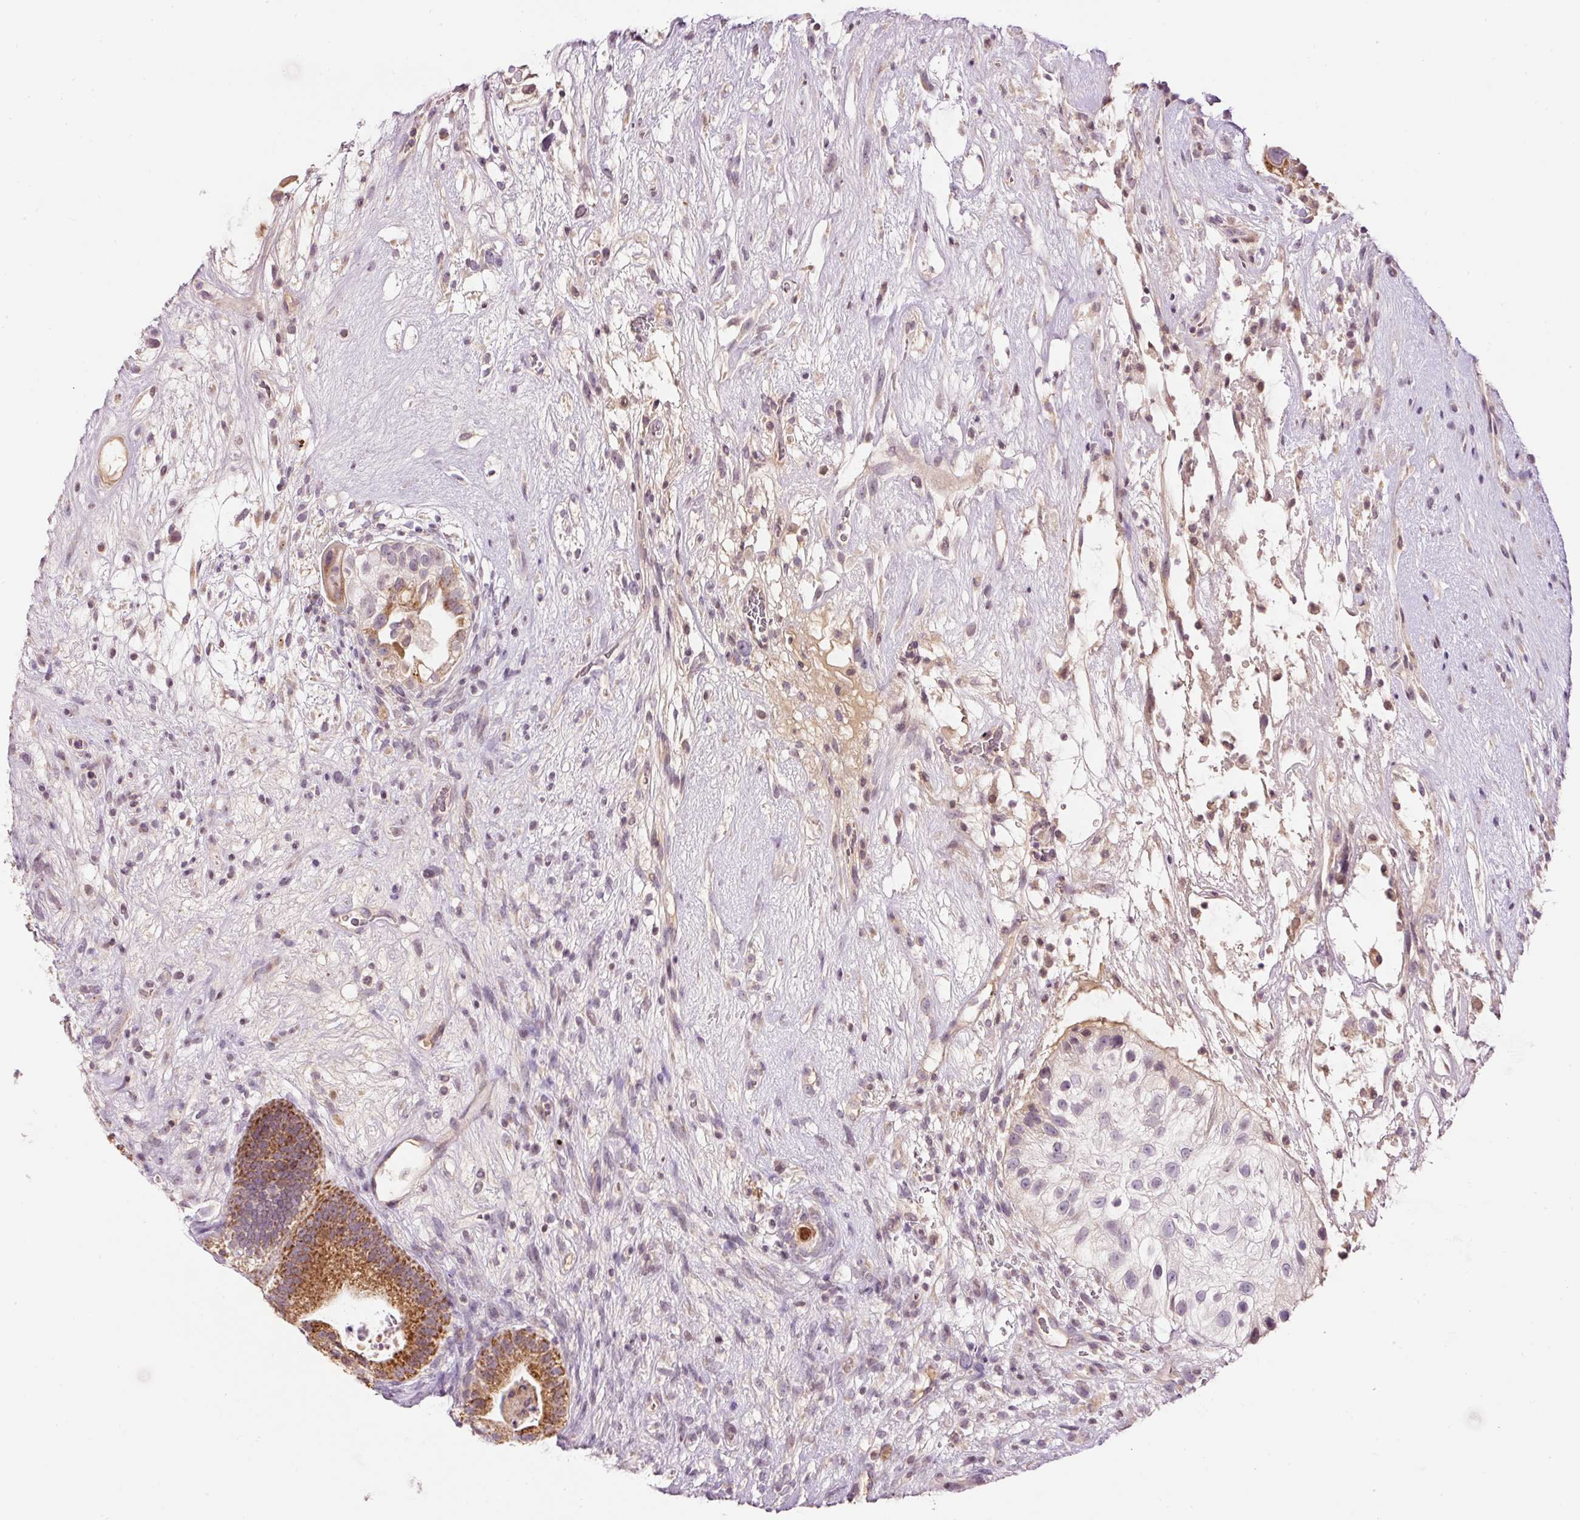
{"staining": {"intensity": "strong", "quantity": ">75%", "location": "cytoplasmic/membranous"}, "tissue": "testis cancer", "cell_type": "Tumor cells", "image_type": "cancer", "snomed": [{"axis": "morphology", "description": "Seminoma, NOS"}, {"axis": "morphology", "description": "Carcinoma, Embryonal, NOS"}, {"axis": "topography", "description": "Testis"}], "caption": "The photomicrograph demonstrates a brown stain indicating the presence of a protein in the cytoplasmic/membranous of tumor cells in seminoma (testis).", "gene": "ABHD11", "patient": {"sex": "male", "age": 41}}